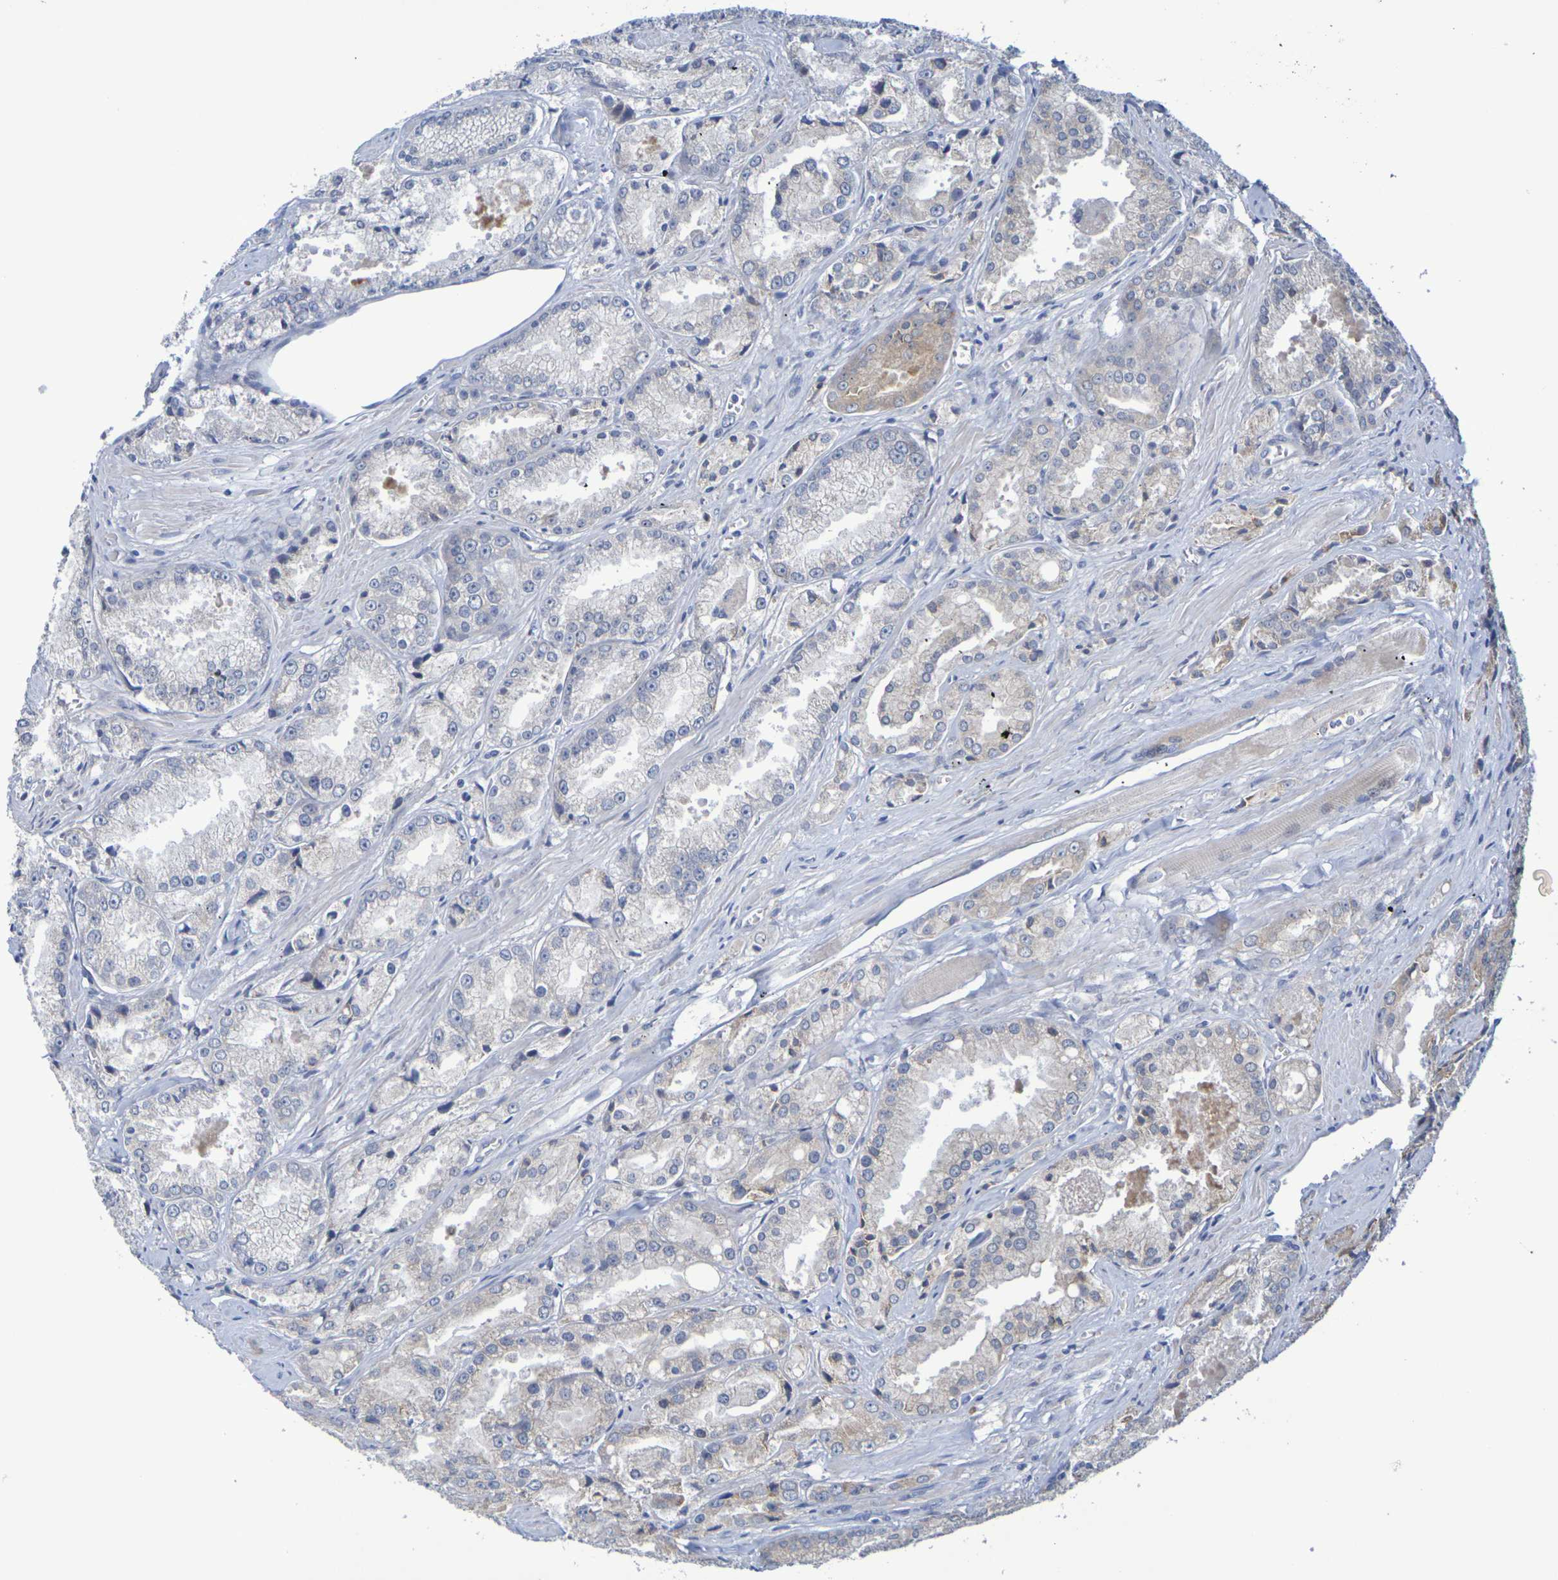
{"staining": {"intensity": "weak", "quantity": "<25%", "location": "cytoplasmic/membranous"}, "tissue": "prostate cancer", "cell_type": "Tumor cells", "image_type": "cancer", "snomed": [{"axis": "morphology", "description": "Adenocarcinoma, Low grade"}, {"axis": "topography", "description": "Prostate"}], "caption": "Immunohistochemistry image of prostate cancer stained for a protein (brown), which reveals no staining in tumor cells.", "gene": "SDC4", "patient": {"sex": "male", "age": 64}}